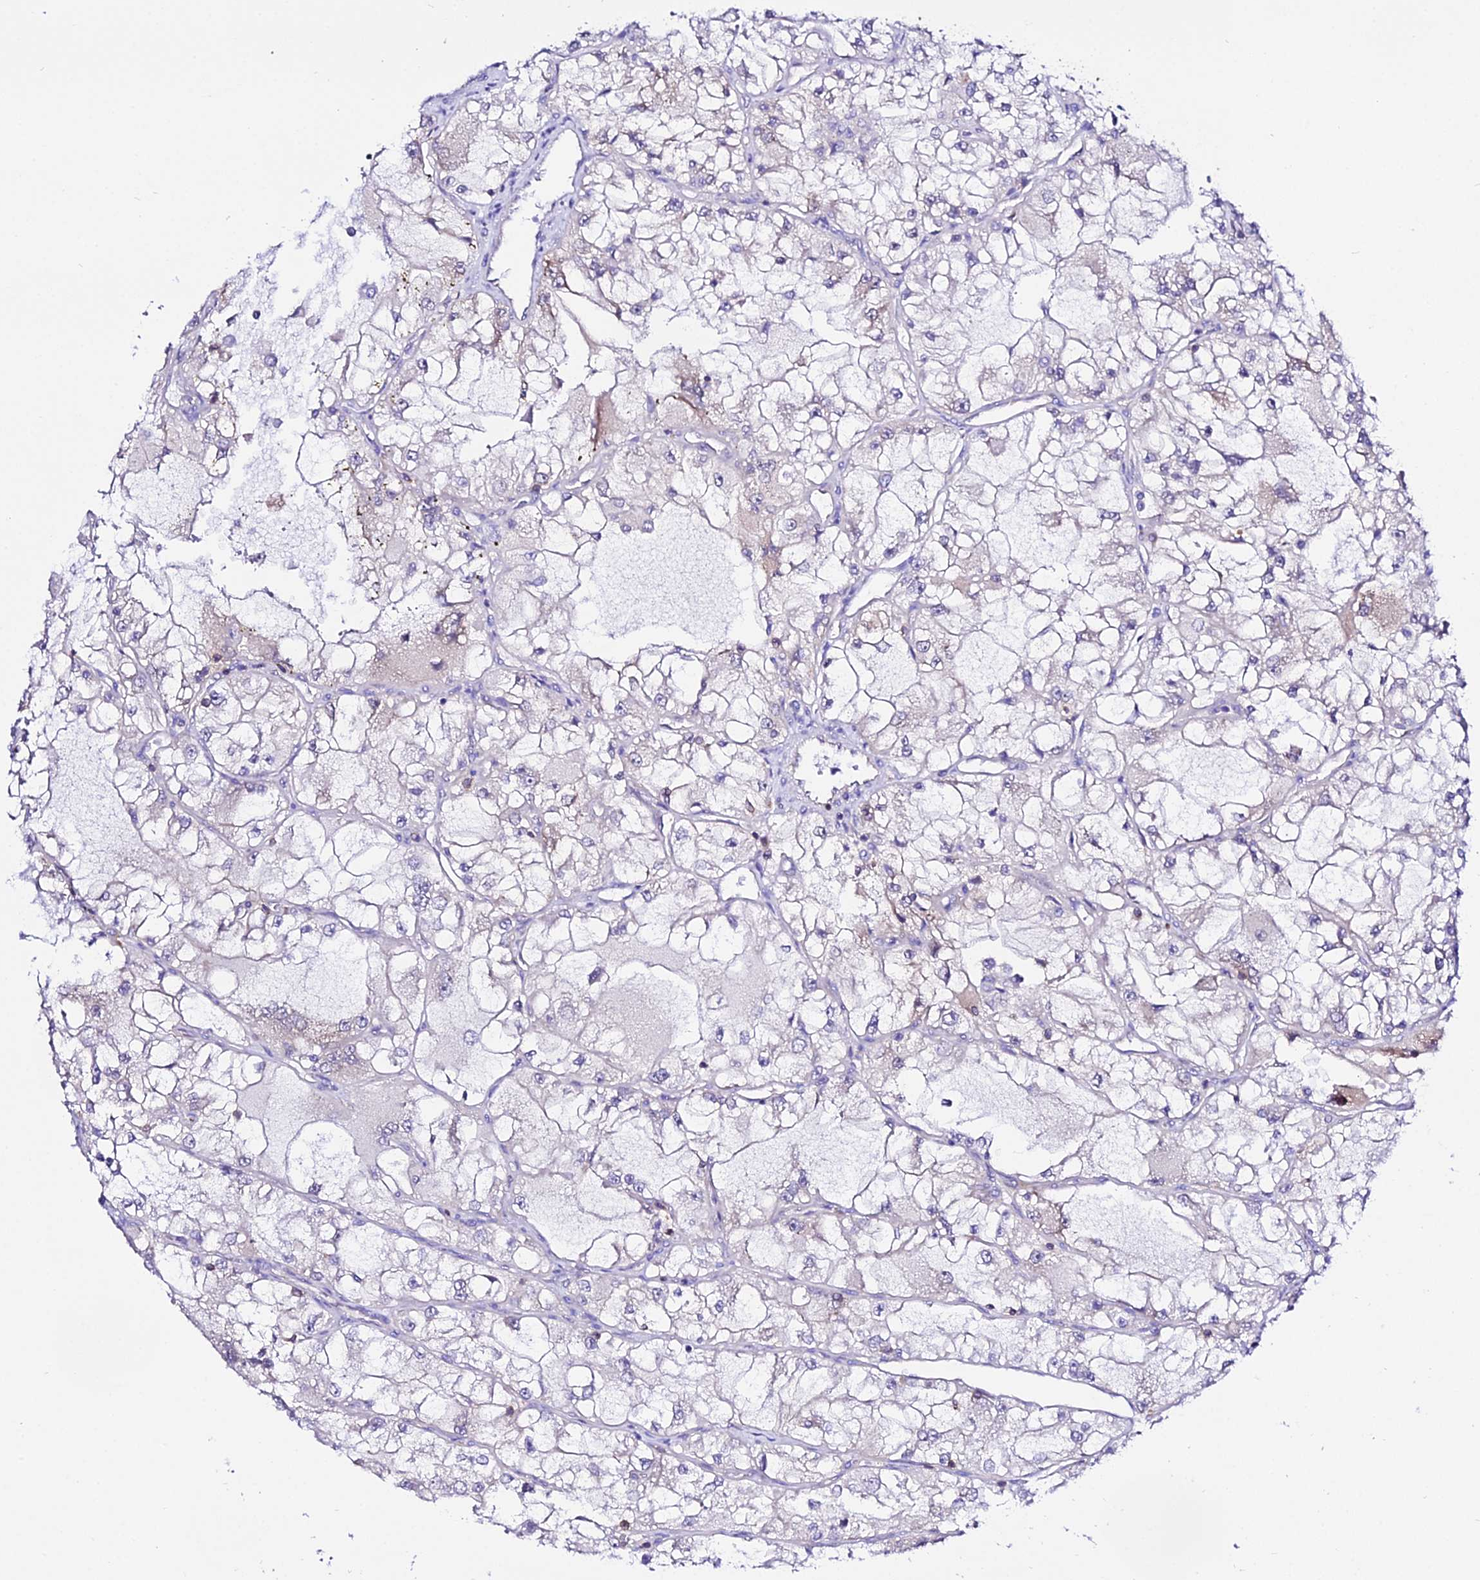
{"staining": {"intensity": "negative", "quantity": "none", "location": "none"}, "tissue": "renal cancer", "cell_type": "Tumor cells", "image_type": "cancer", "snomed": [{"axis": "morphology", "description": "Adenocarcinoma, NOS"}, {"axis": "topography", "description": "Kidney"}], "caption": "DAB (3,3'-diaminobenzidine) immunohistochemical staining of human renal adenocarcinoma displays no significant positivity in tumor cells.", "gene": "S100A16", "patient": {"sex": "female", "age": 72}}